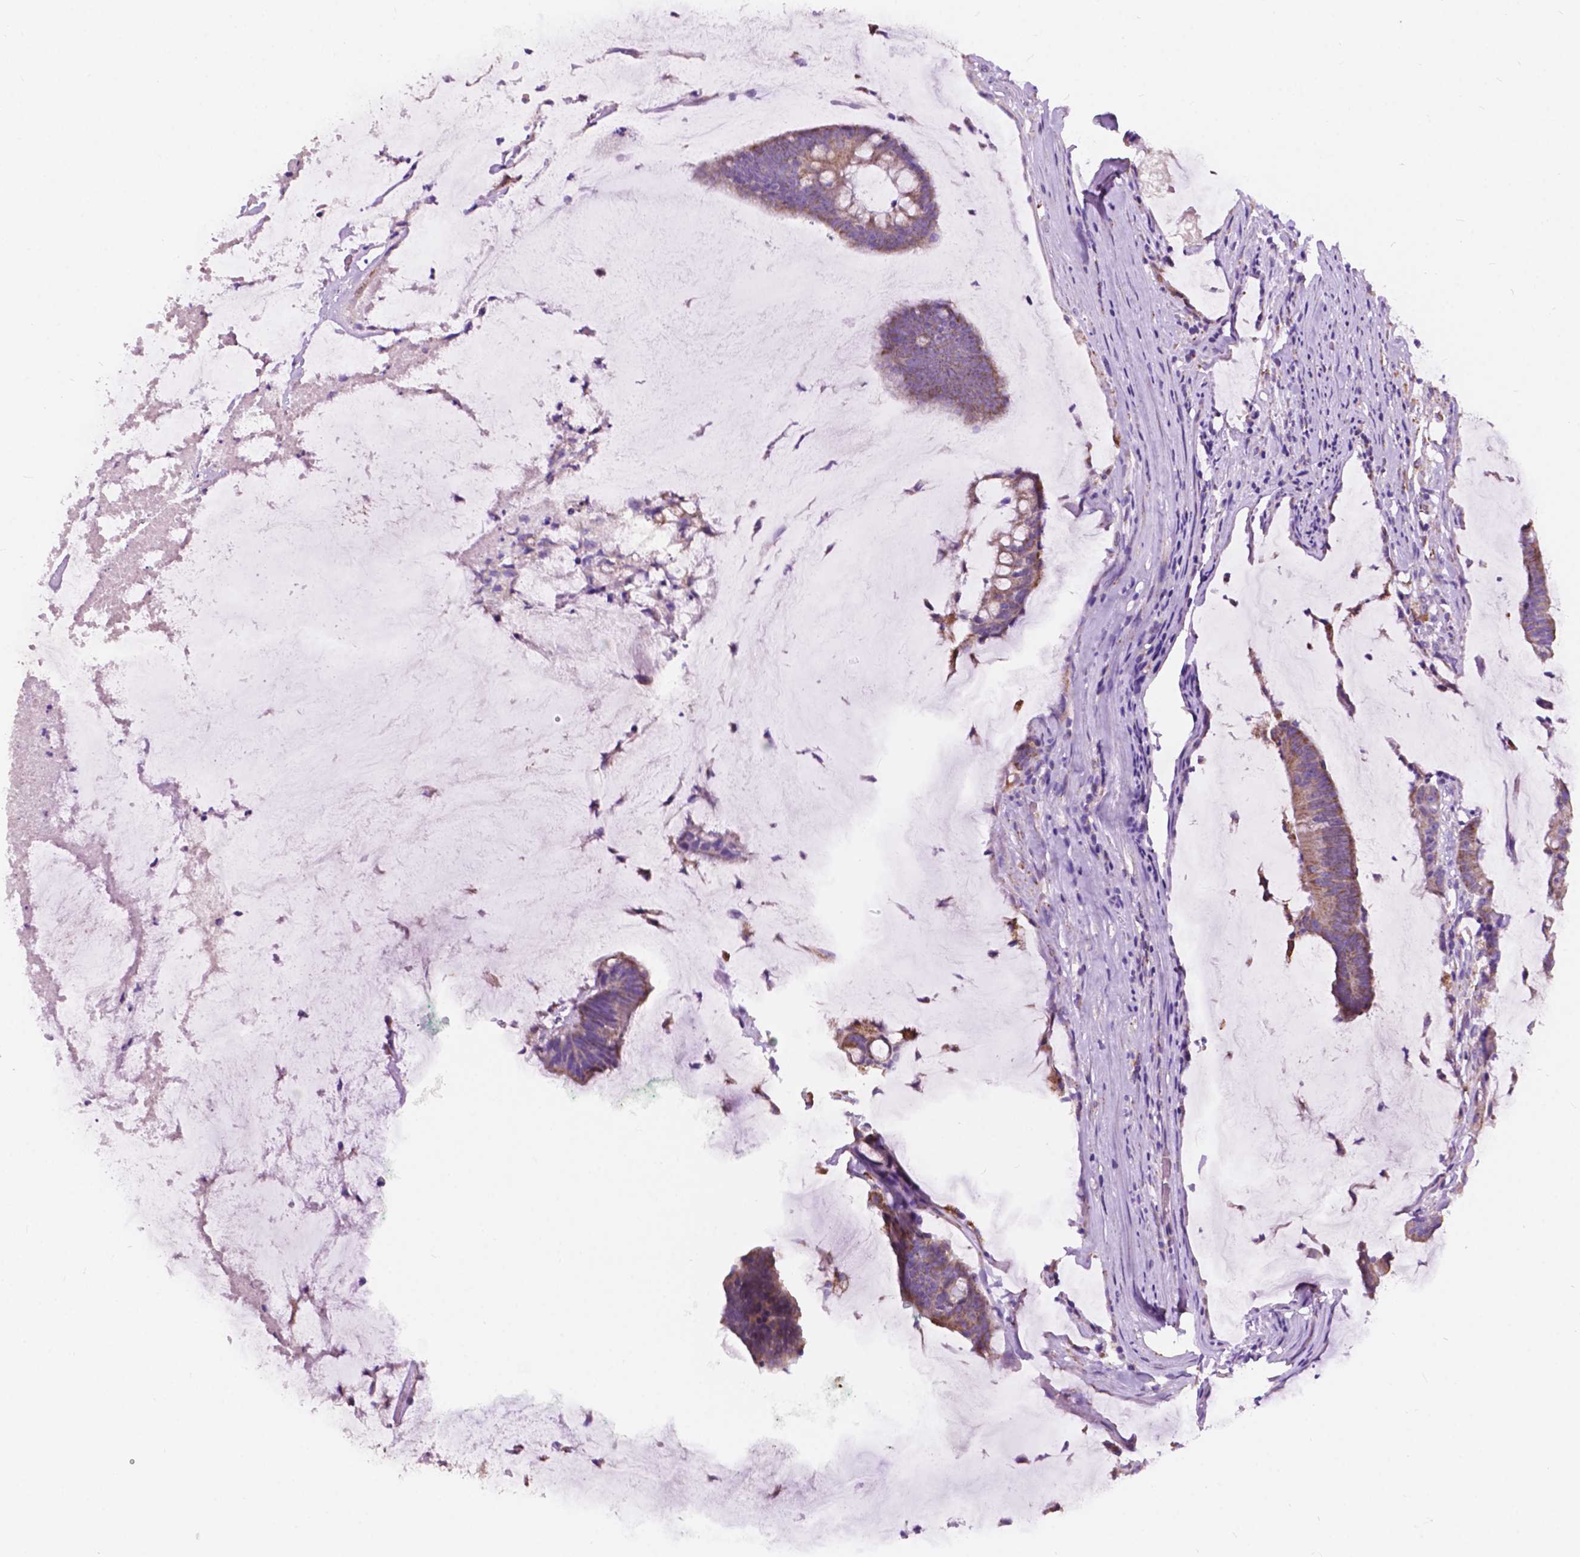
{"staining": {"intensity": "weak", "quantity": ">75%", "location": "cytoplasmic/membranous"}, "tissue": "colorectal cancer", "cell_type": "Tumor cells", "image_type": "cancer", "snomed": [{"axis": "morphology", "description": "Adenocarcinoma, NOS"}, {"axis": "topography", "description": "Colon"}], "caption": "Colorectal cancer stained with DAB immunohistochemistry reveals low levels of weak cytoplasmic/membranous staining in about >75% of tumor cells.", "gene": "TRPV5", "patient": {"sex": "male", "age": 62}}